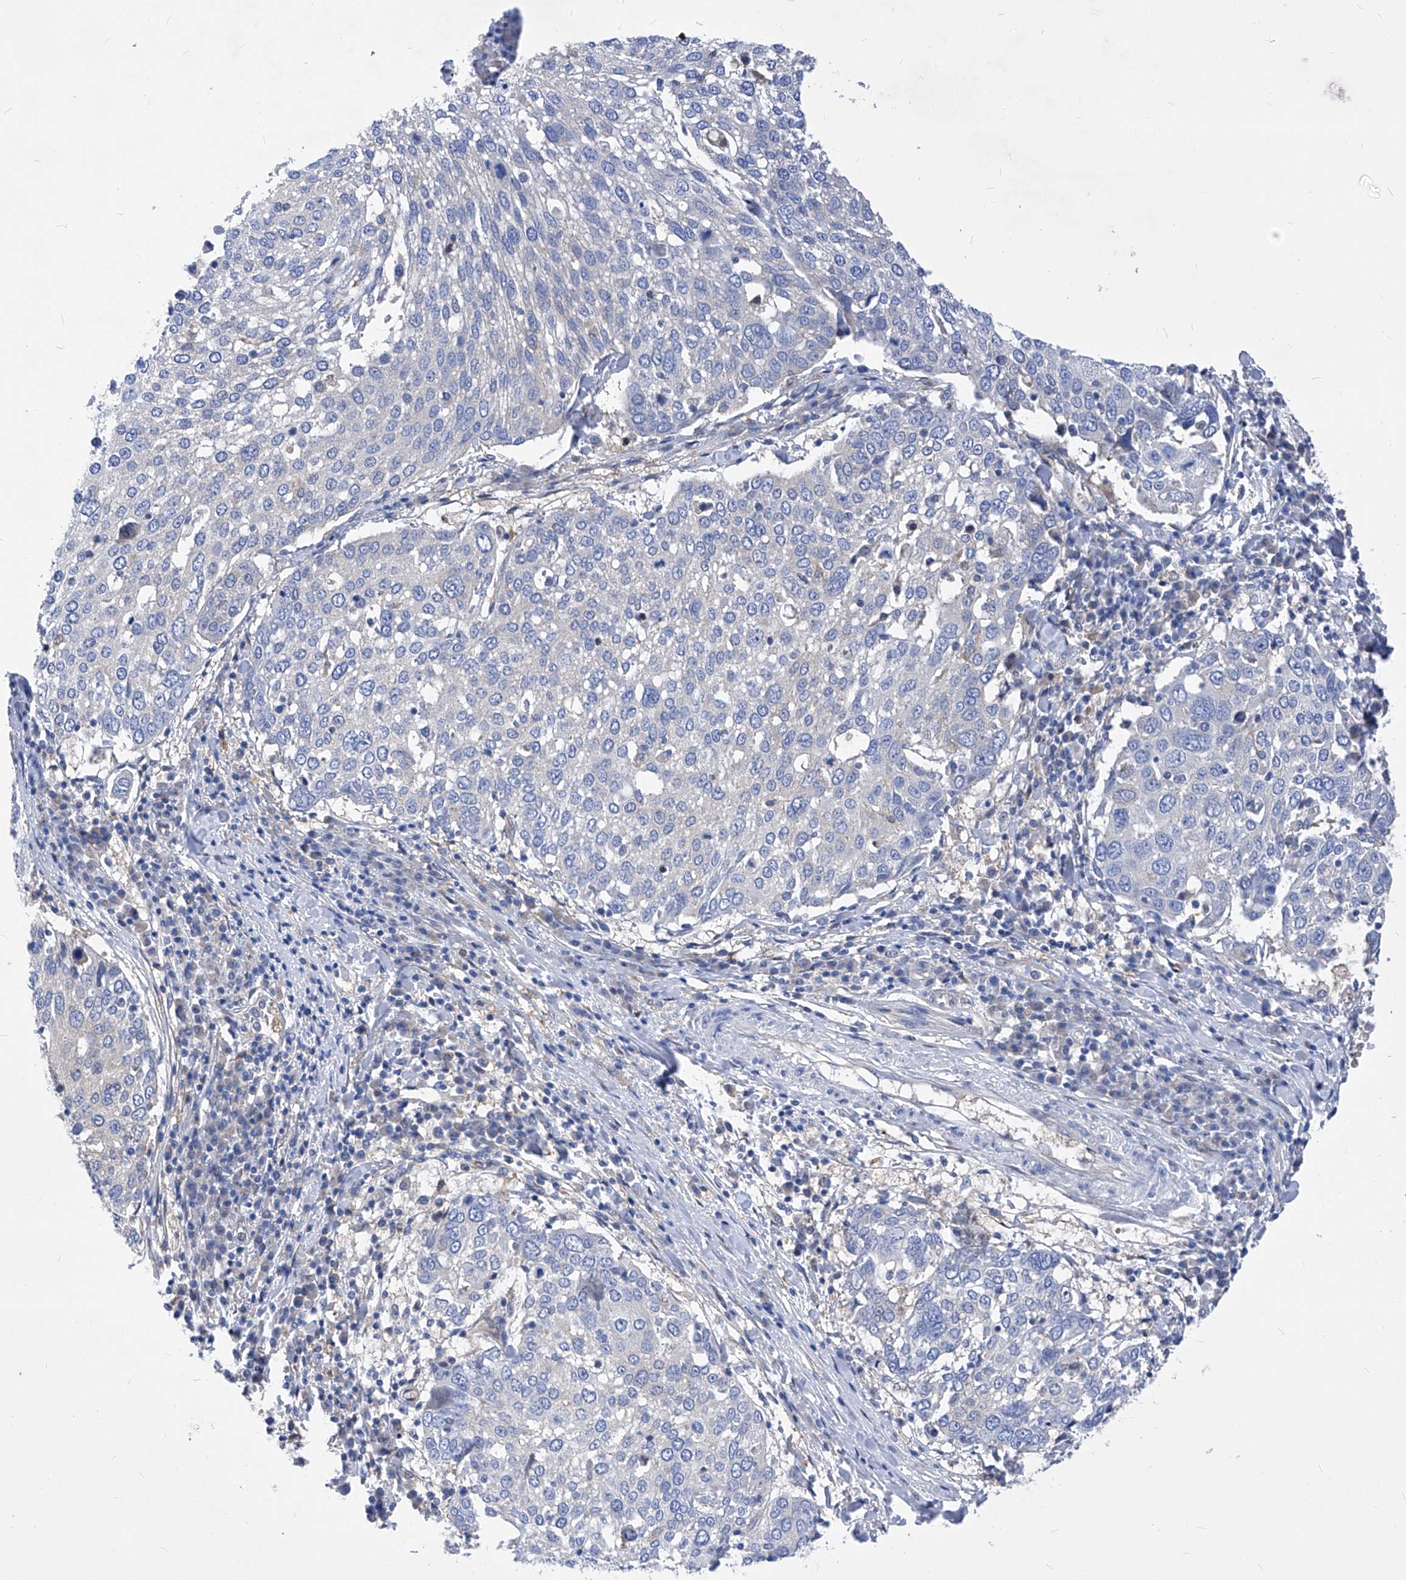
{"staining": {"intensity": "negative", "quantity": "none", "location": "none"}, "tissue": "lung cancer", "cell_type": "Tumor cells", "image_type": "cancer", "snomed": [{"axis": "morphology", "description": "Squamous cell carcinoma, NOS"}, {"axis": "topography", "description": "Lung"}], "caption": "Immunohistochemical staining of human lung cancer displays no significant positivity in tumor cells.", "gene": "XPNPEP1", "patient": {"sex": "male", "age": 65}}